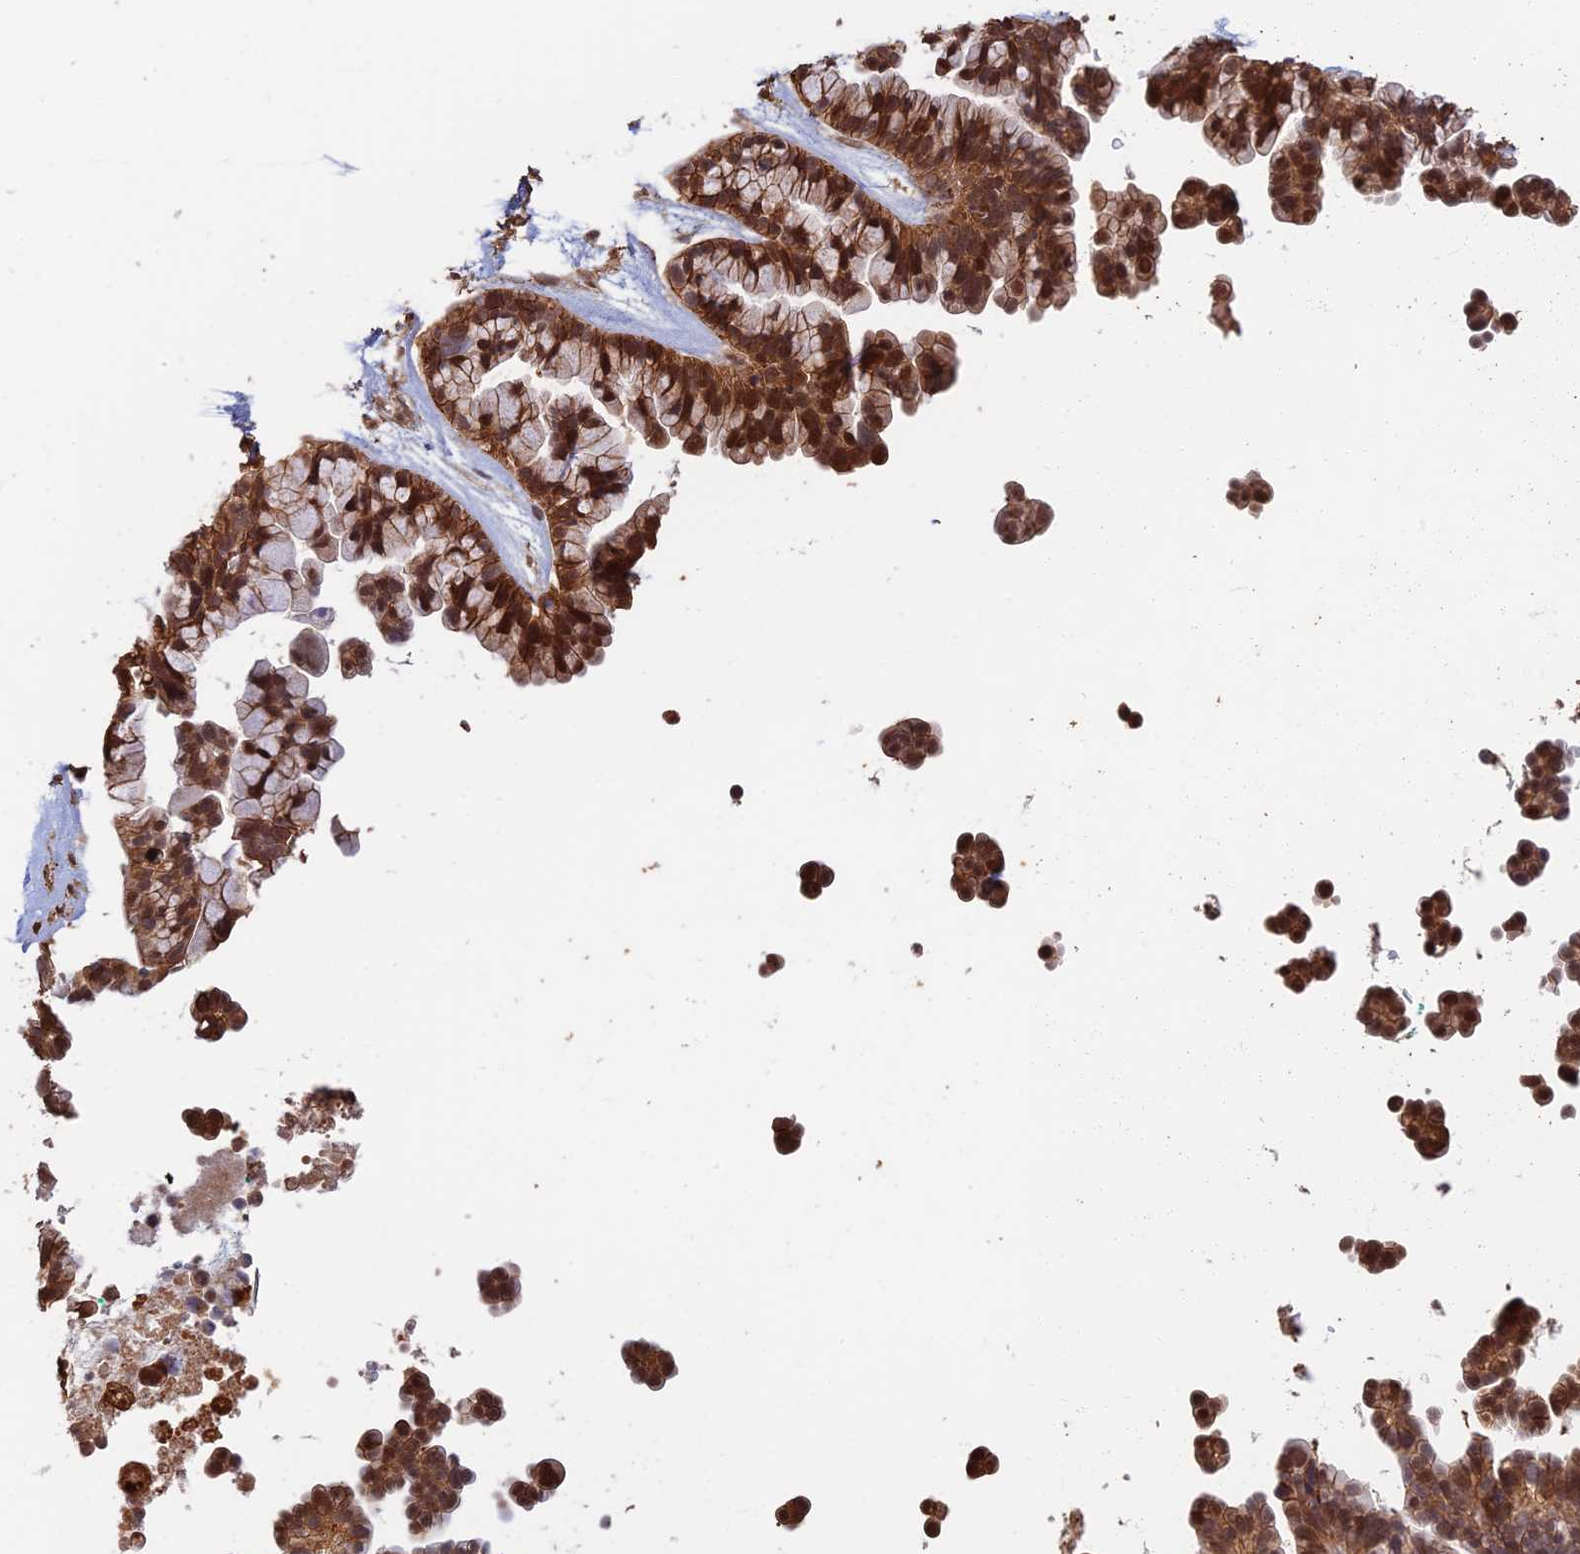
{"staining": {"intensity": "strong", "quantity": ">75%", "location": "cytoplasmic/membranous,nuclear"}, "tissue": "ovarian cancer", "cell_type": "Tumor cells", "image_type": "cancer", "snomed": [{"axis": "morphology", "description": "Cystadenocarcinoma, serous, NOS"}, {"axis": "topography", "description": "Ovary"}], "caption": "Brown immunohistochemical staining in serous cystadenocarcinoma (ovarian) exhibits strong cytoplasmic/membranous and nuclear positivity in about >75% of tumor cells. Using DAB (brown) and hematoxylin (blue) stains, captured at high magnification using brightfield microscopy.", "gene": "LRRN3", "patient": {"sex": "female", "age": 56}}